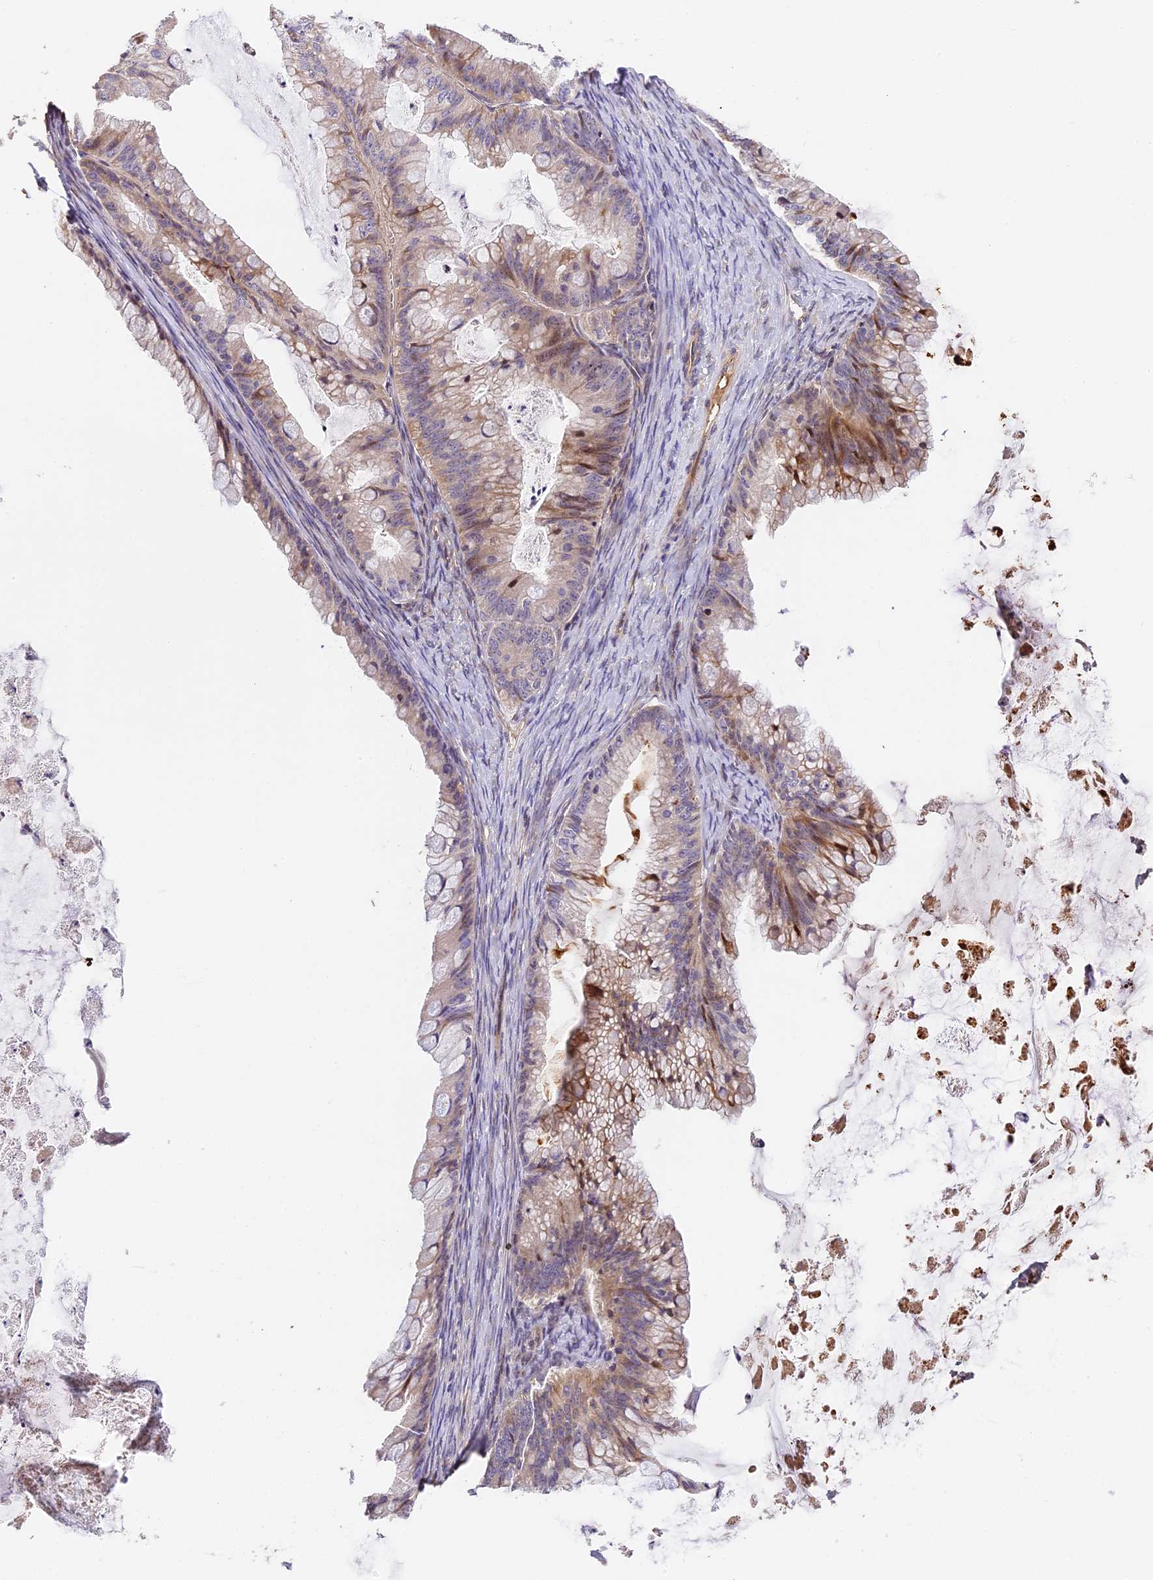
{"staining": {"intensity": "moderate", "quantity": "<25%", "location": "cytoplasmic/membranous"}, "tissue": "ovarian cancer", "cell_type": "Tumor cells", "image_type": "cancer", "snomed": [{"axis": "morphology", "description": "Cystadenocarcinoma, mucinous, NOS"}, {"axis": "topography", "description": "Ovary"}], "caption": "Ovarian cancer (mucinous cystadenocarcinoma) was stained to show a protein in brown. There is low levels of moderate cytoplasmic/membranous staining in about <25% of tumor cells.", "gene": "ARHGAP17", "patient": {"sex": "female", "age": 35}}